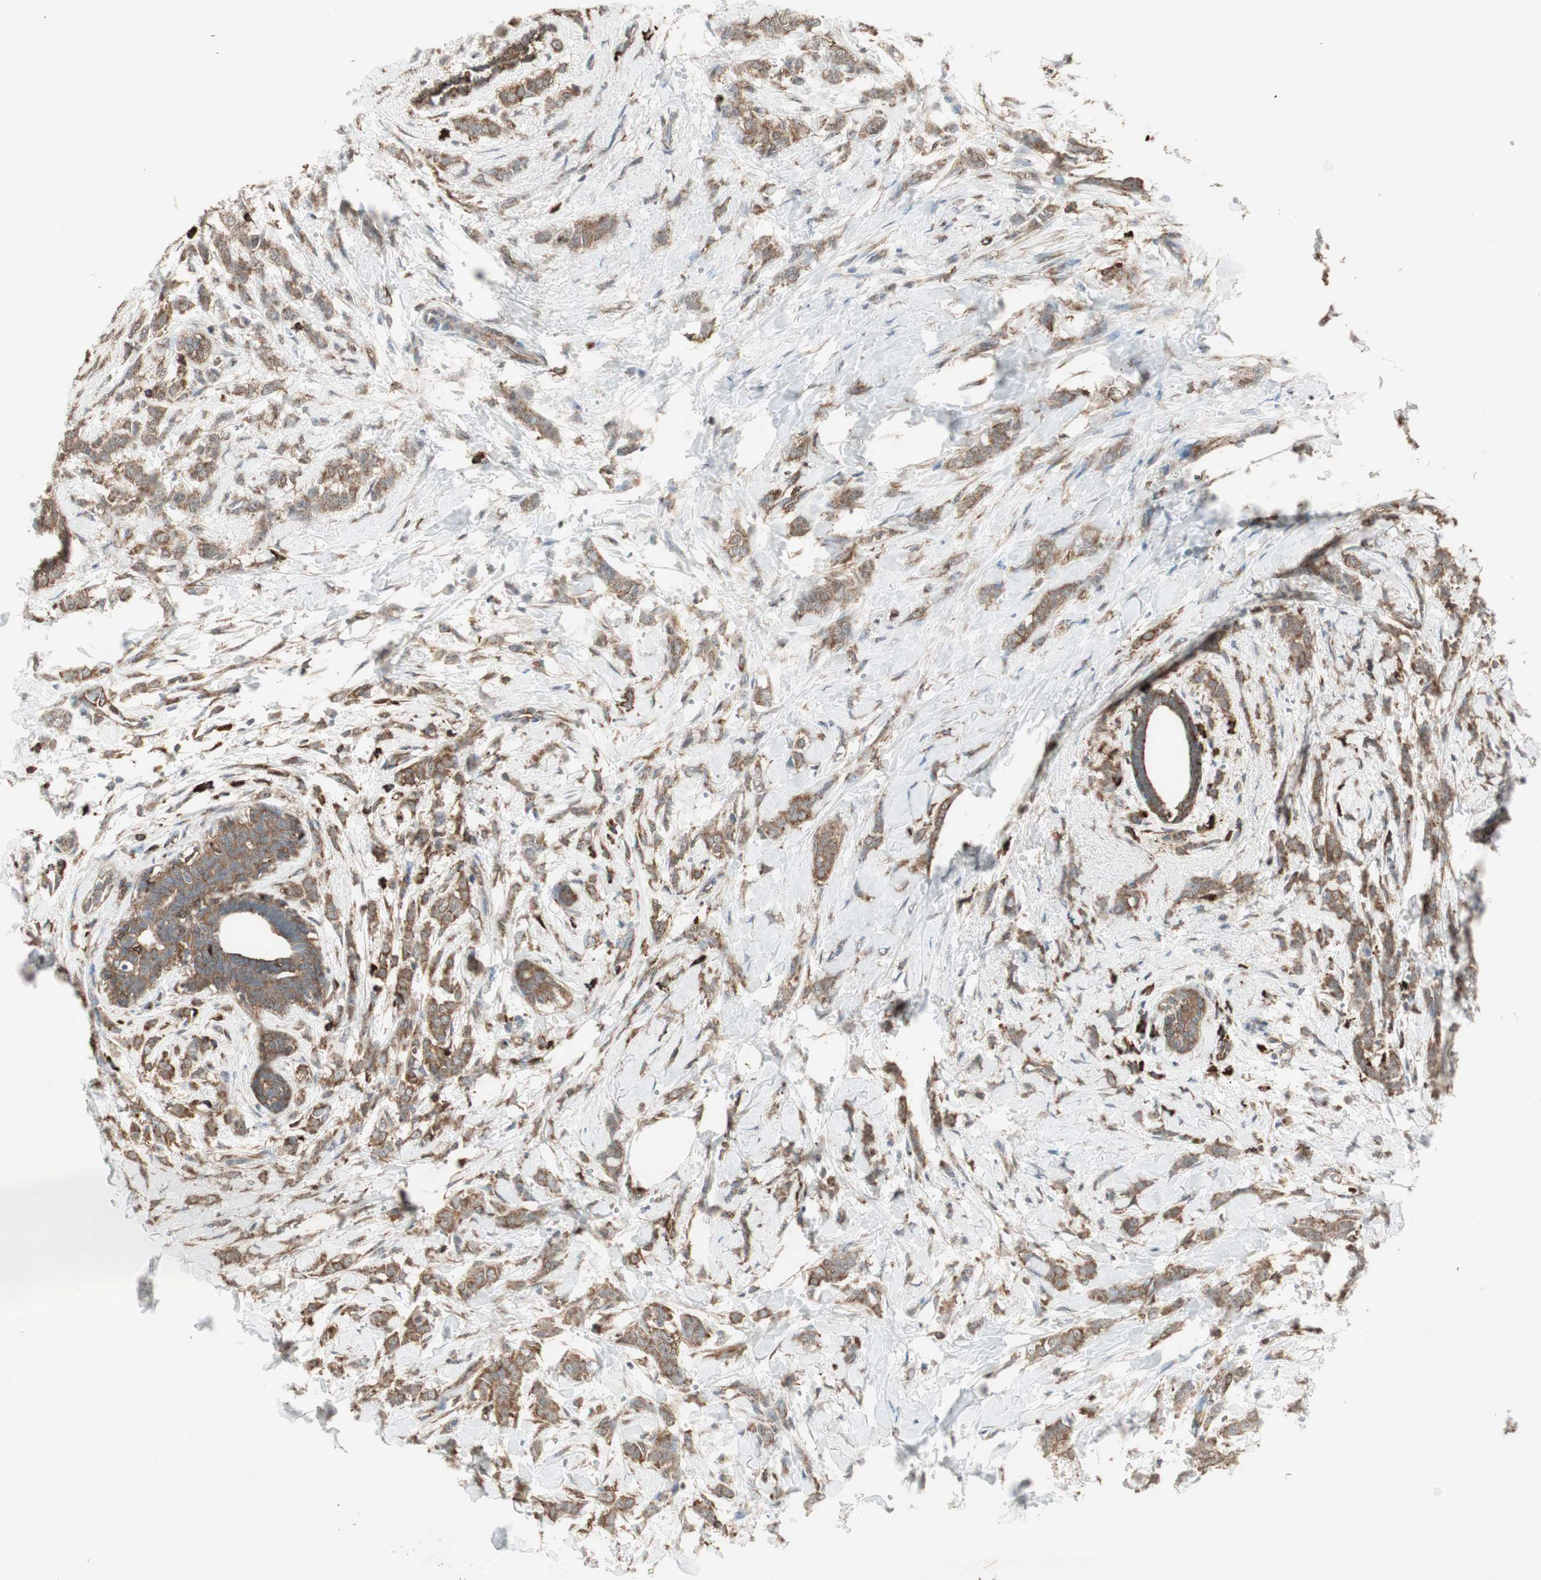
{"staining": {"intensity": "strong", "quantity": ">75%", "location": "cytoplasmic/membranous"}, "tissue": "breast cancer", "cell_type": "Tumor cells", "image_type": "cancer", "snomed": [{"axis": "morphology", "description": "Lobular carcinoma, in situ"}, {"axis": "morphology", "description": "Lobular carcinoma"}, {"axis": "topography", "description": "Breast"}], "caption": "Human lobular carcinoma in situ (breast) stained for a protein (brown) exhibits strong cytoplasmic/membranous positive positivity in approximately >75% of tumor cells.", "gene": "MMP3", "patient": {"sex": "female", "age": 41}}